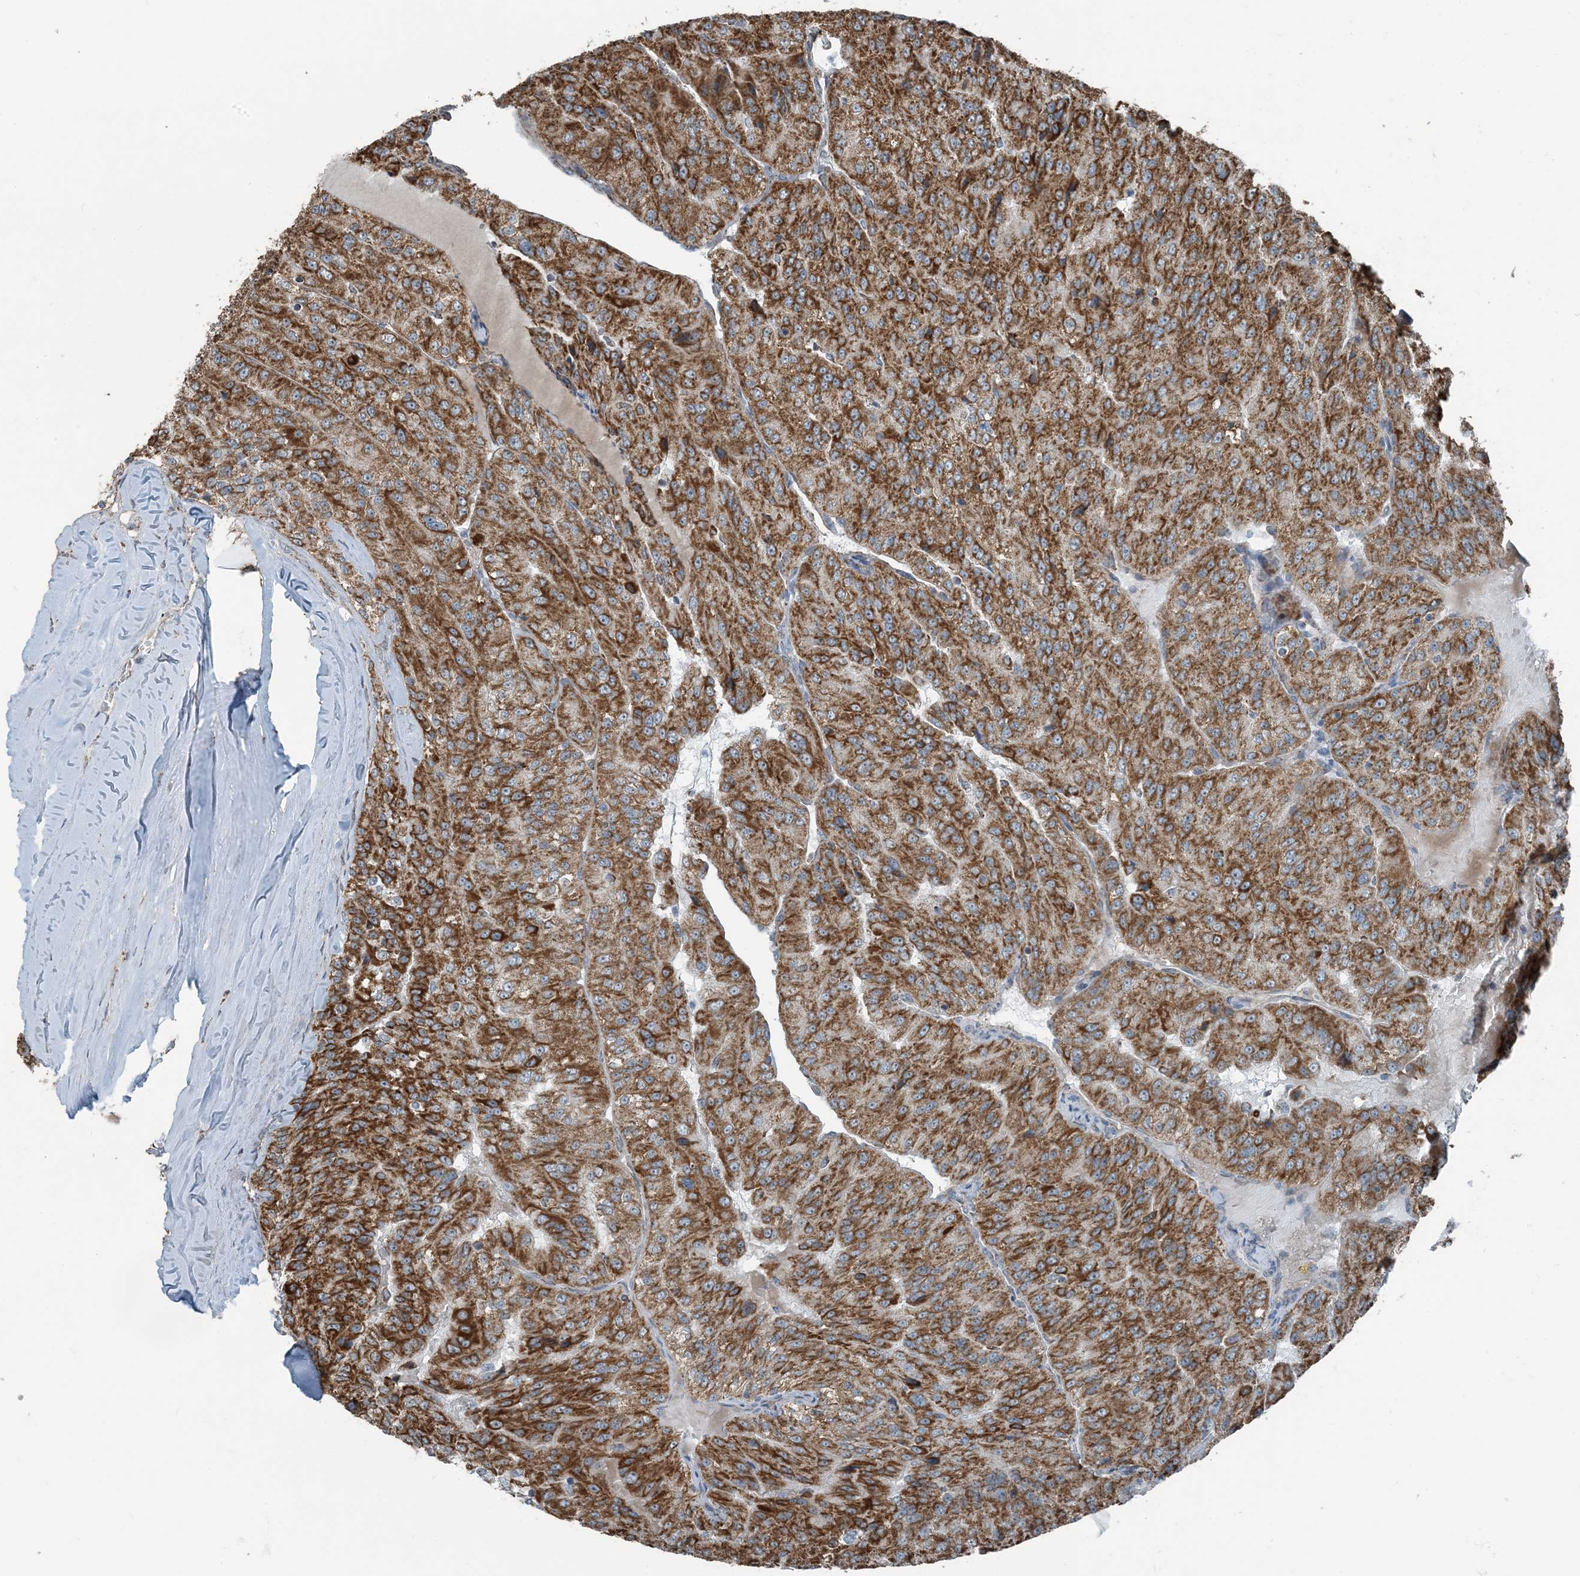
{"staining": {"intensity": "strong", "quantity": ">75%", "location": "cytoplasmic/membranous"}, "tissue": "renal cancer", "cell_type": "Tumor cells", "image_type": "cancer", "snomed": [{"axis": "morphology", "description": "Adenocarcinoma, NOS"}, {"axis": "topography", "description": "Kidney"}], "caption": "Renal cancer stained for a protein displays strong cytoplasmic/membranous positivity in tumor cells. (Stains: DAB in brown, nuclei in blue, Microscopy: brightfield microscopy at high magnification).", "gene": "PILRB", "patient": {"sex": "female", "age": 63}}